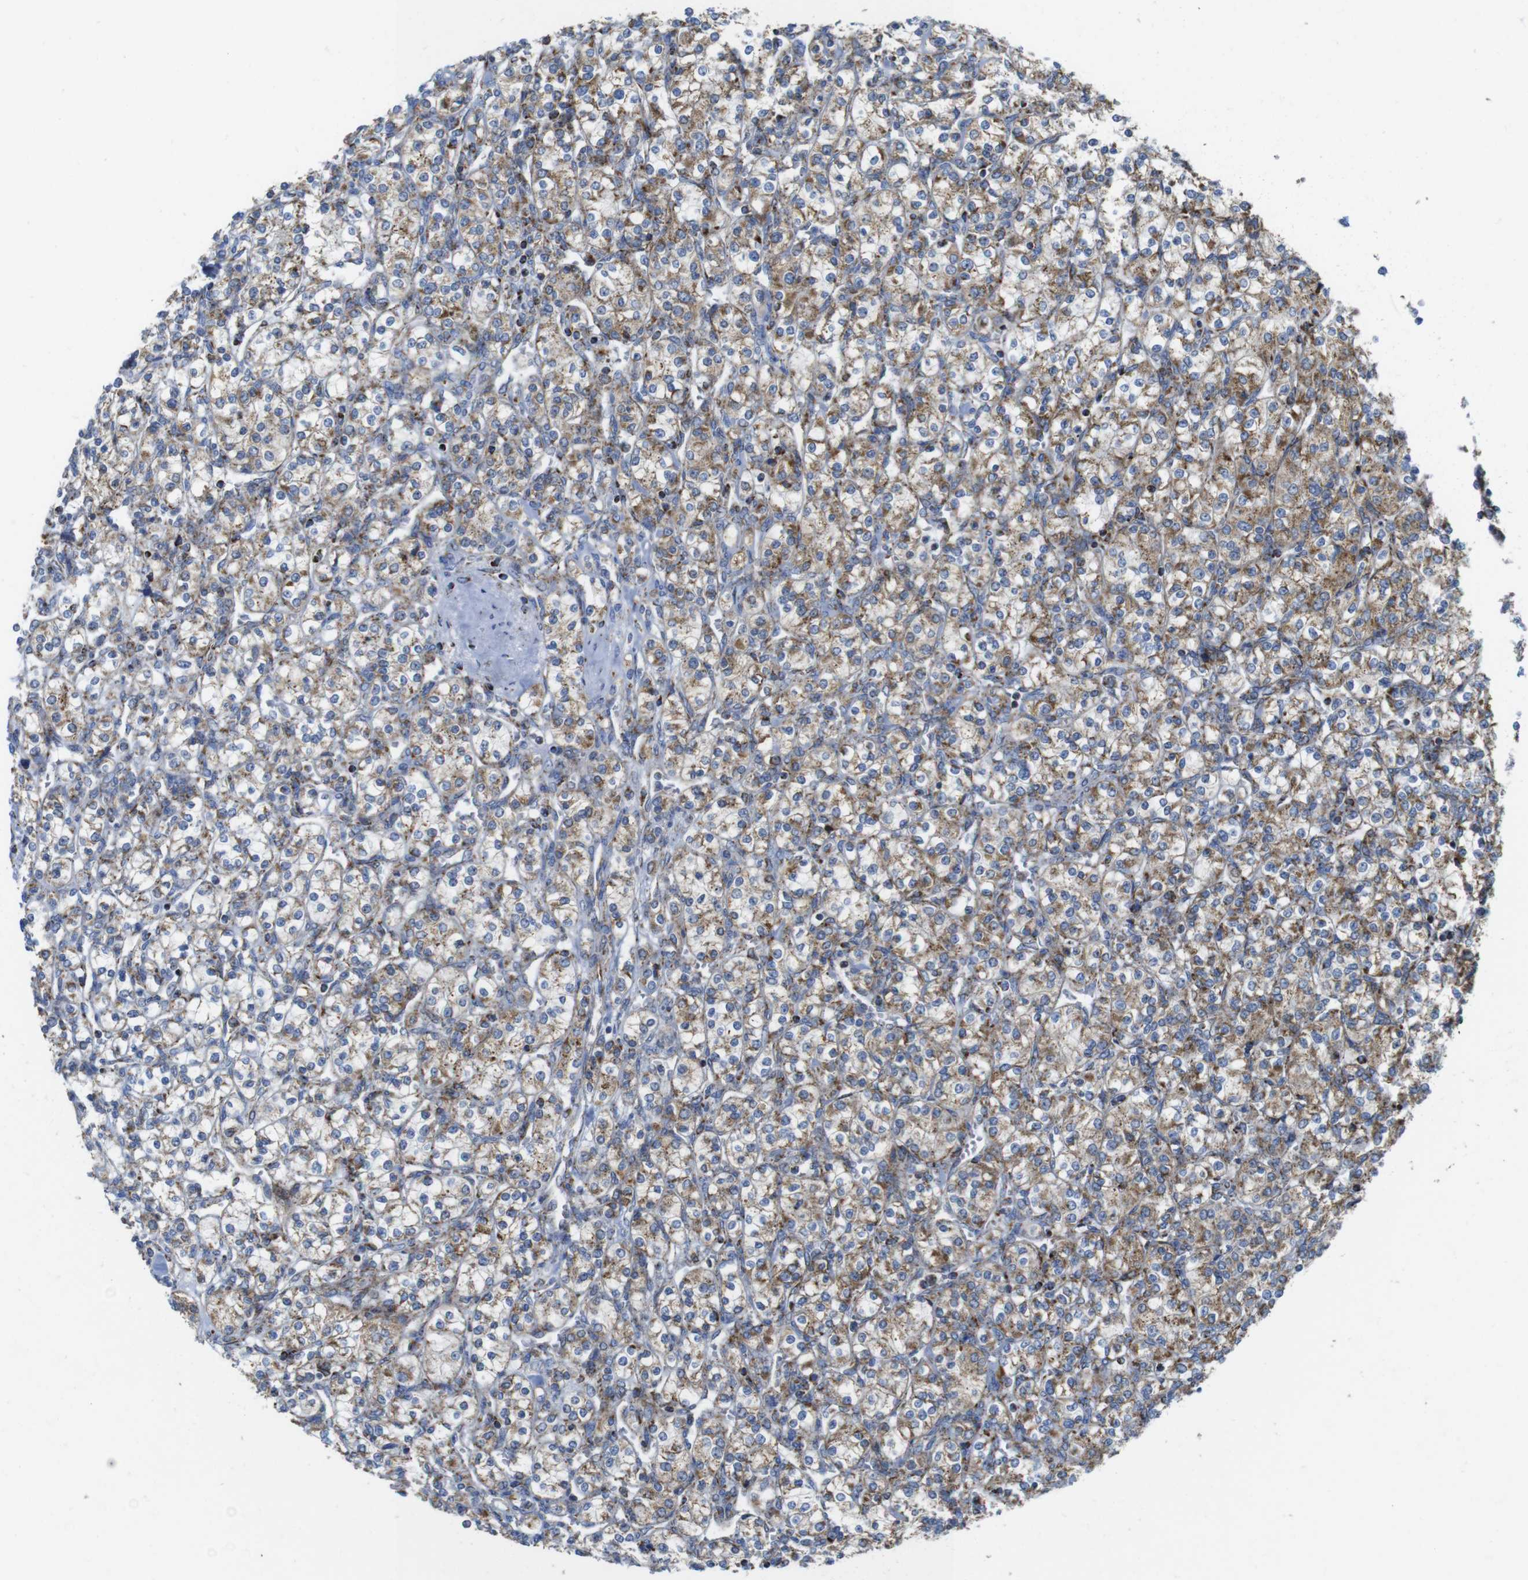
{"staining": {"intensity": "moderate", "quantity": "25%-75%", "location": "cytoplasmic/membranous"}, "tissue": "renal cancer", "cell_type": "Tumor cells", "image_type": "cancer", "snomed": [{"axis": "morphology", "description": "Adenocarcinoma, NOS"}, {"axis": "topography", "description": "Kidney"}], "caption": "Protein staining by immunohistochemistry (IHC) demonstrates moderate cytoplasmic/membranous positivity in about 25%-75% of tumor cells in adenocarcinoma (renal).", "gene": "TMEM192", "patient": {"sex": "male", "age": 77}}